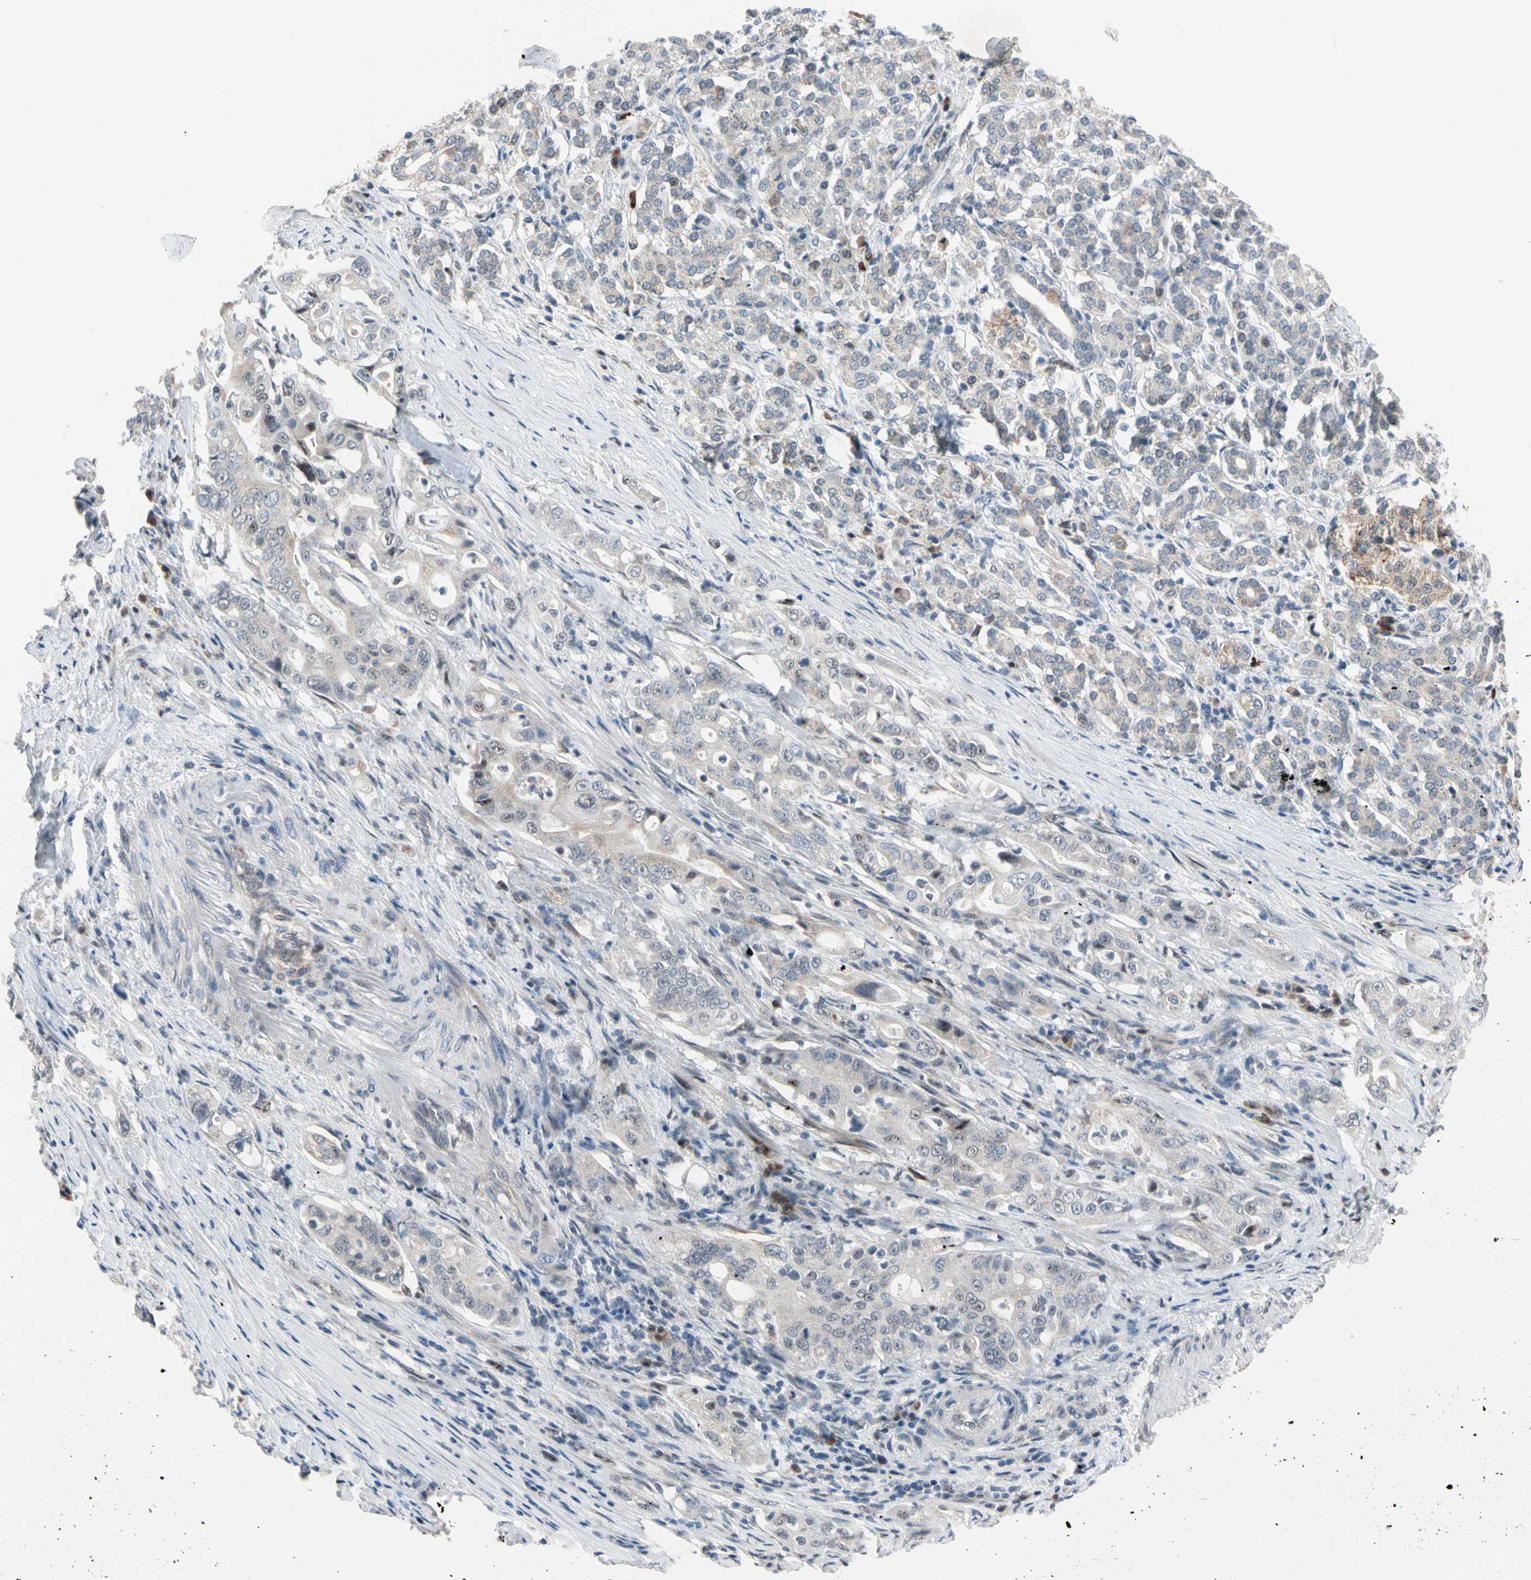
{"staining": {"intensity": "weak", "quantity": ">75%", "location": "cytoplasmic/membranous"}, "tissue": "pancreatic cancer", "cell_type": "Tumor cells", "image_type": "cancer", "snomed": [{"axis": "morphology", "description": "Normal tissue, NOS"}, {"axis": "topography", "description": "Pancreas"}], "caption": "DAB immunohistochemical staining of pancreatic cancer shows weak cytoplasmic/membranous protein staining in approximately >75% of tumor cells. The staining was performed using DAB to visualize the protein expression in brown, while the nuclei were stained in blue with hematoxylin (Magnification: 20x).", "gene": "MARK1", "patient": {"sex": "male", "age": 42}}